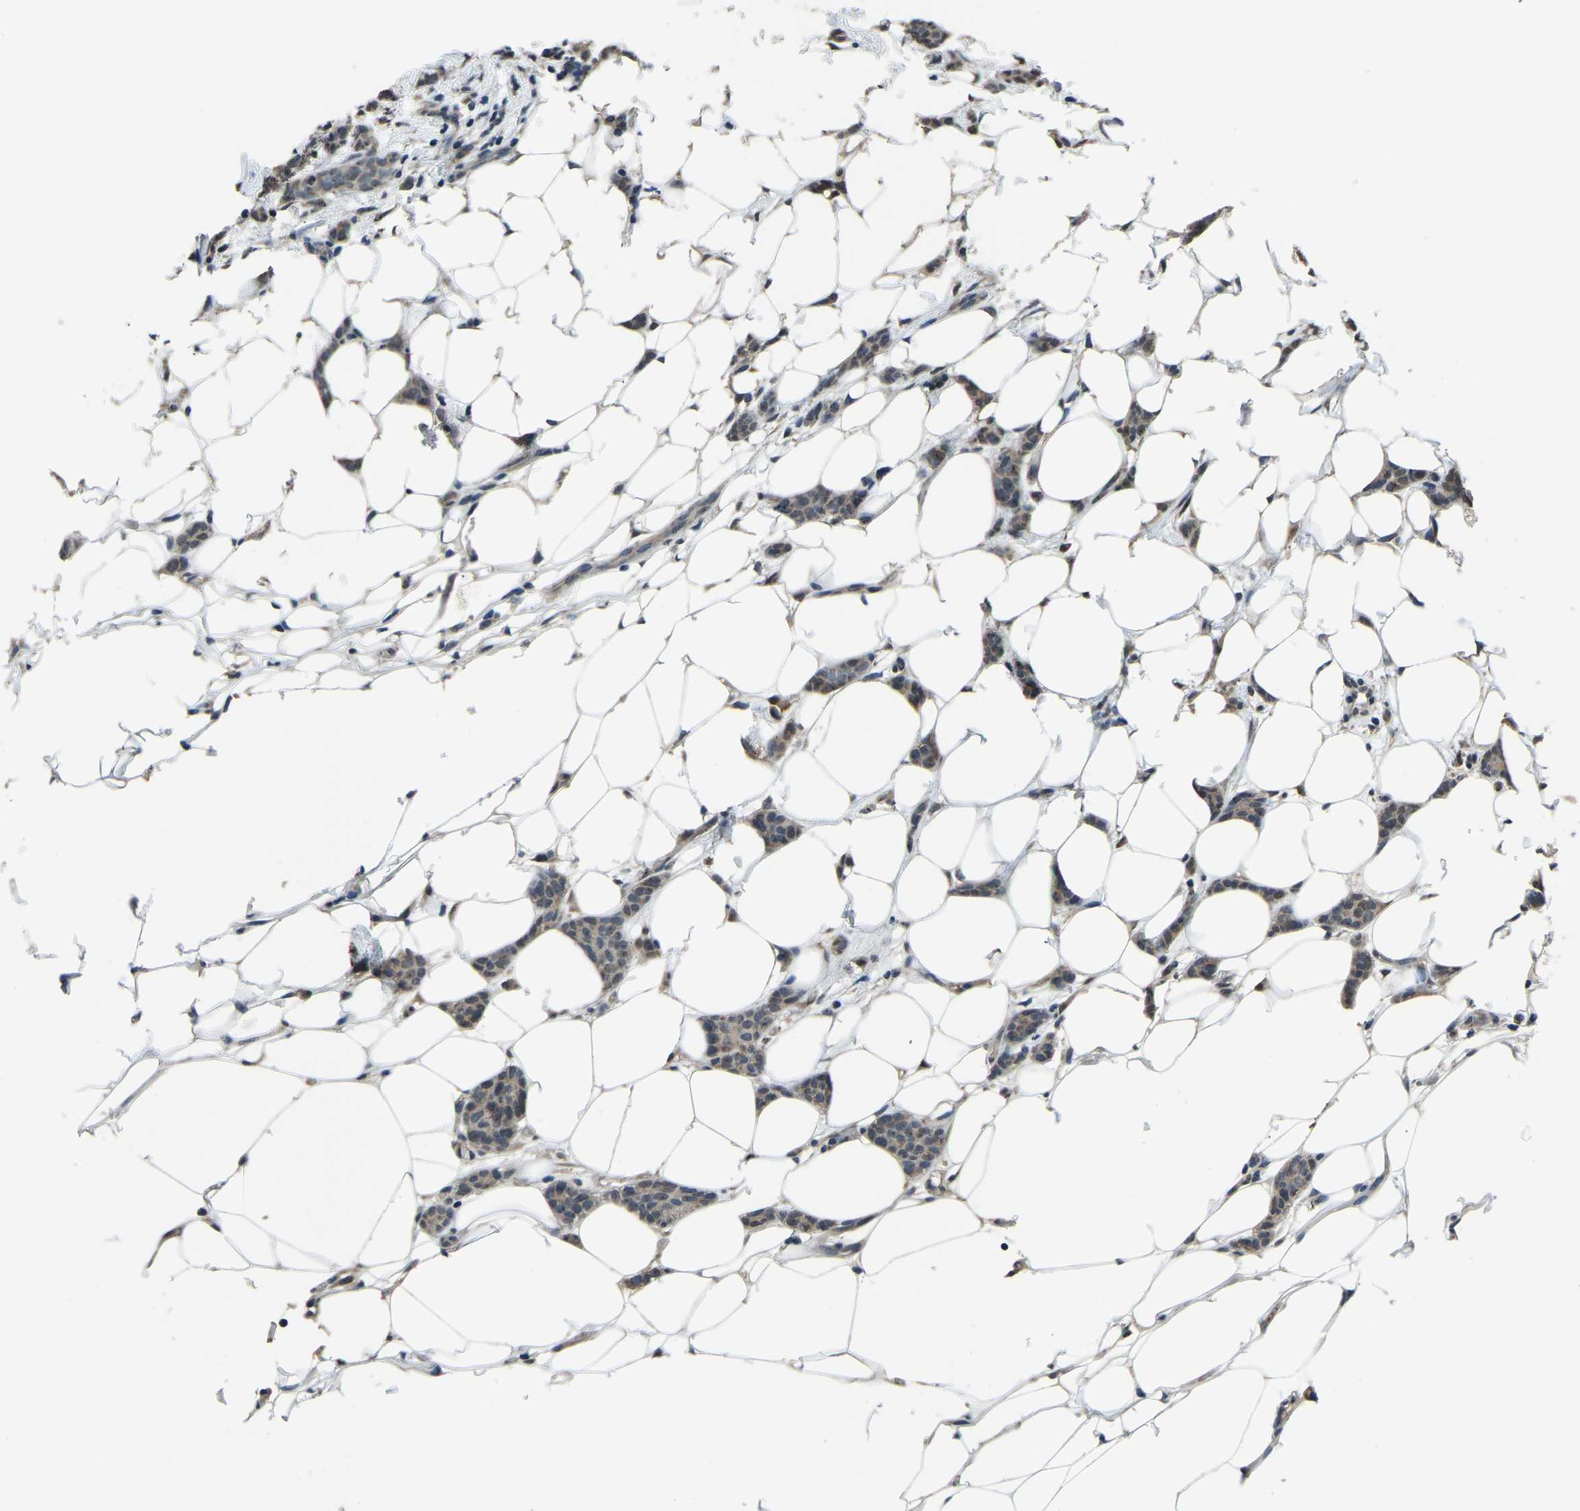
{"staining": {"intensity": "weak", "quantity": ">75%", "location": "cytoplasmic/membranous"}, "tissue": "breast cancer", "cell_type": "Tumor cells", "image_type": "cancer", "snomed": [{"axis": "morphology", "description": "Lobular carcinoma"}, {"axis": "topography", "description": "Skin"}, {"axis": "topography", "description": "Breast"}], "caption": "Human breast lobular carcinoma stained for a protein (brown) shows weak cytoplasmic/membranous positive staining in about >75% of tumor cells.", "gene": "FOS", "patient": {"sex": "female", "age": 46}}